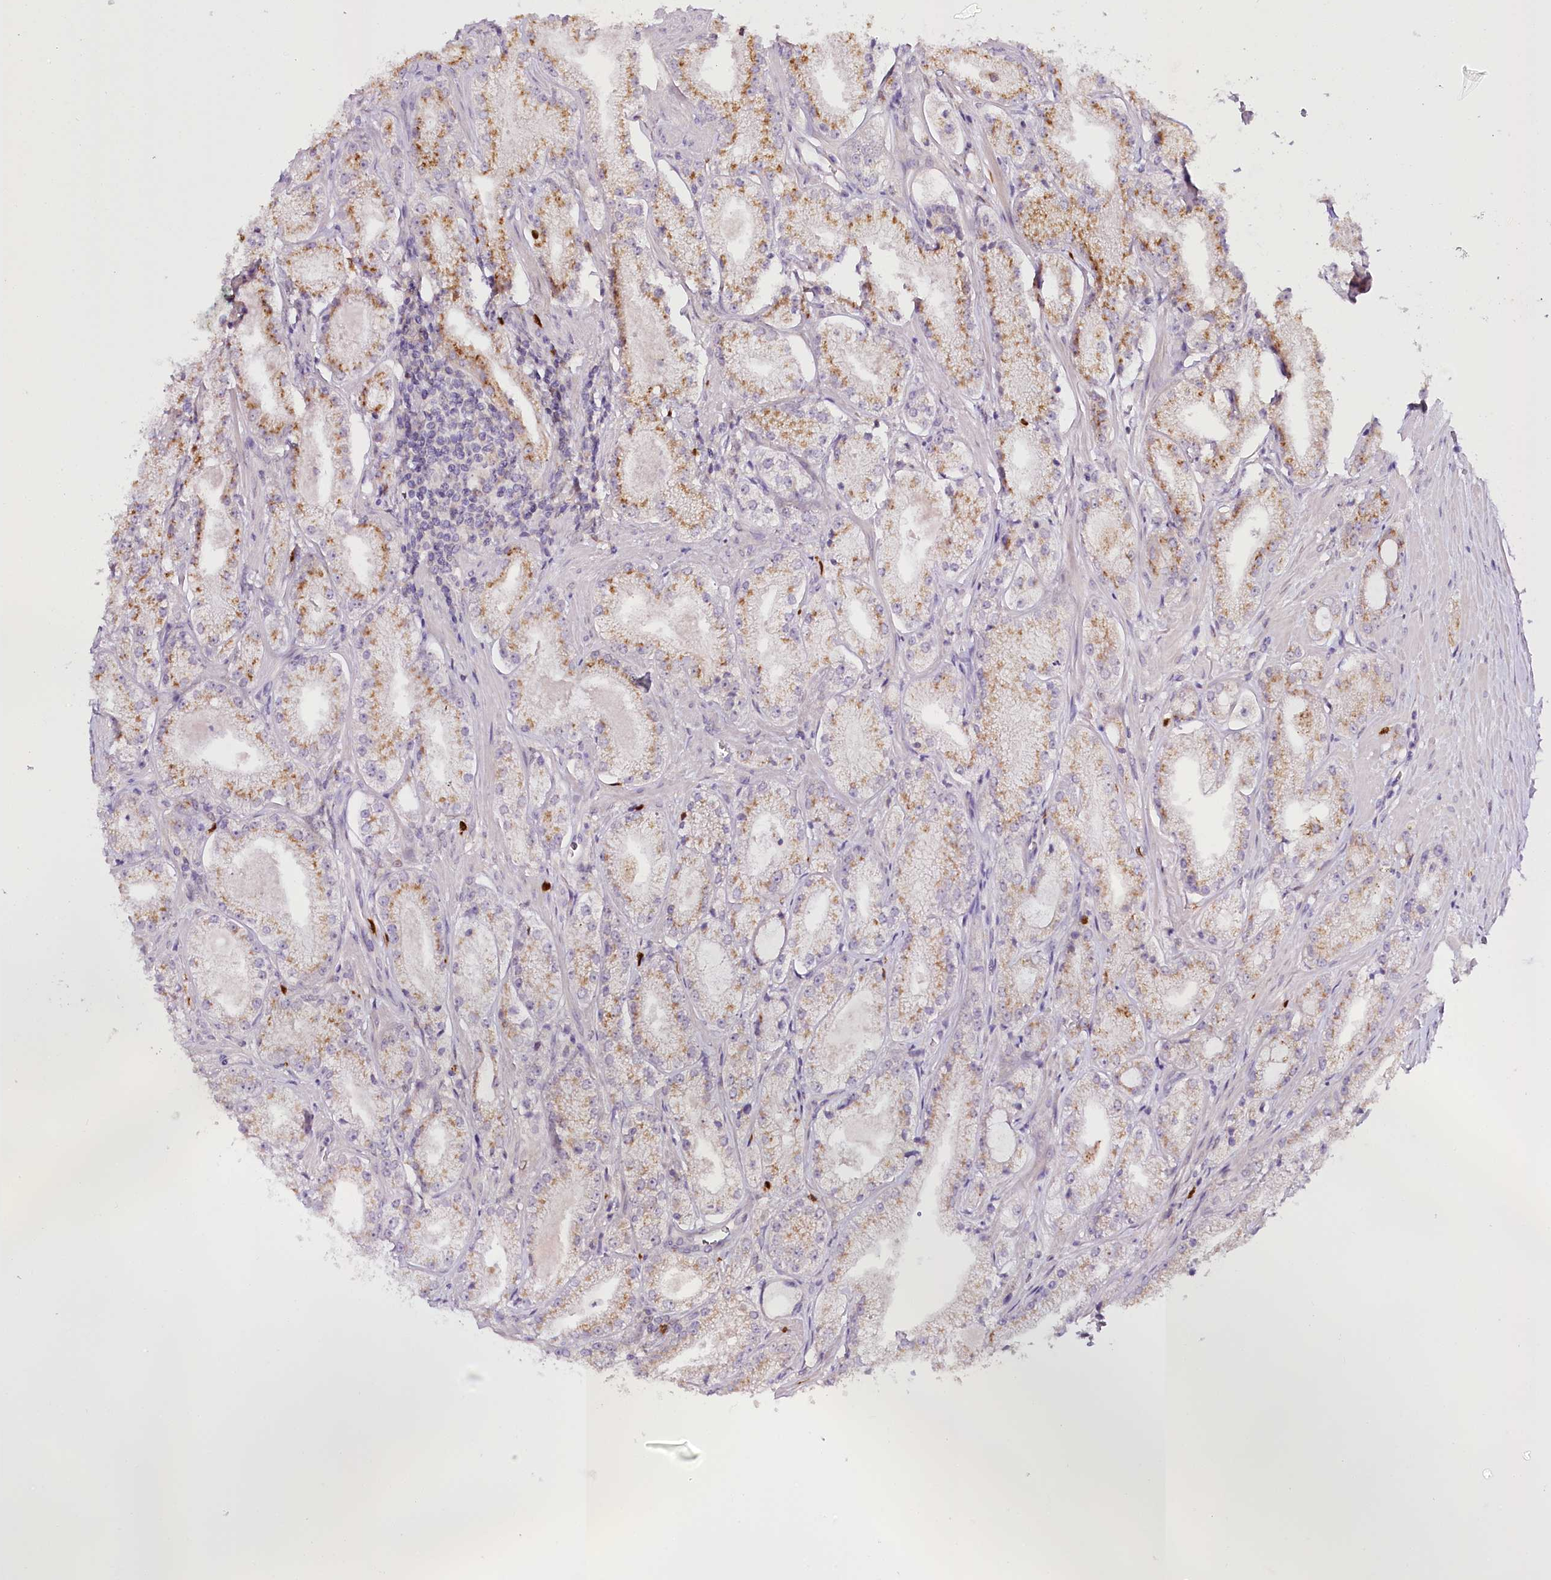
{"staining": {"intensity": "moderate", "quantity": ">75%", "location": "cytoplasmic/membranous"}, "tissue": "prostate cancer", "cell_type": "Tumor cells", "image_type": "cancer", "snomed": [{"axis": "morphology", "description": "Adenocarcinoma, Low grade"}, {"axis": "topography", "description": "Prostate"}], "caption": "IHC of human prostate cancer reveals medium levels of moderate cytoplasmic/membranous staining in approximately >75% of tumor cells.", "gene": "VWA5A", "patient": {"sex": "male", "age": 69}}